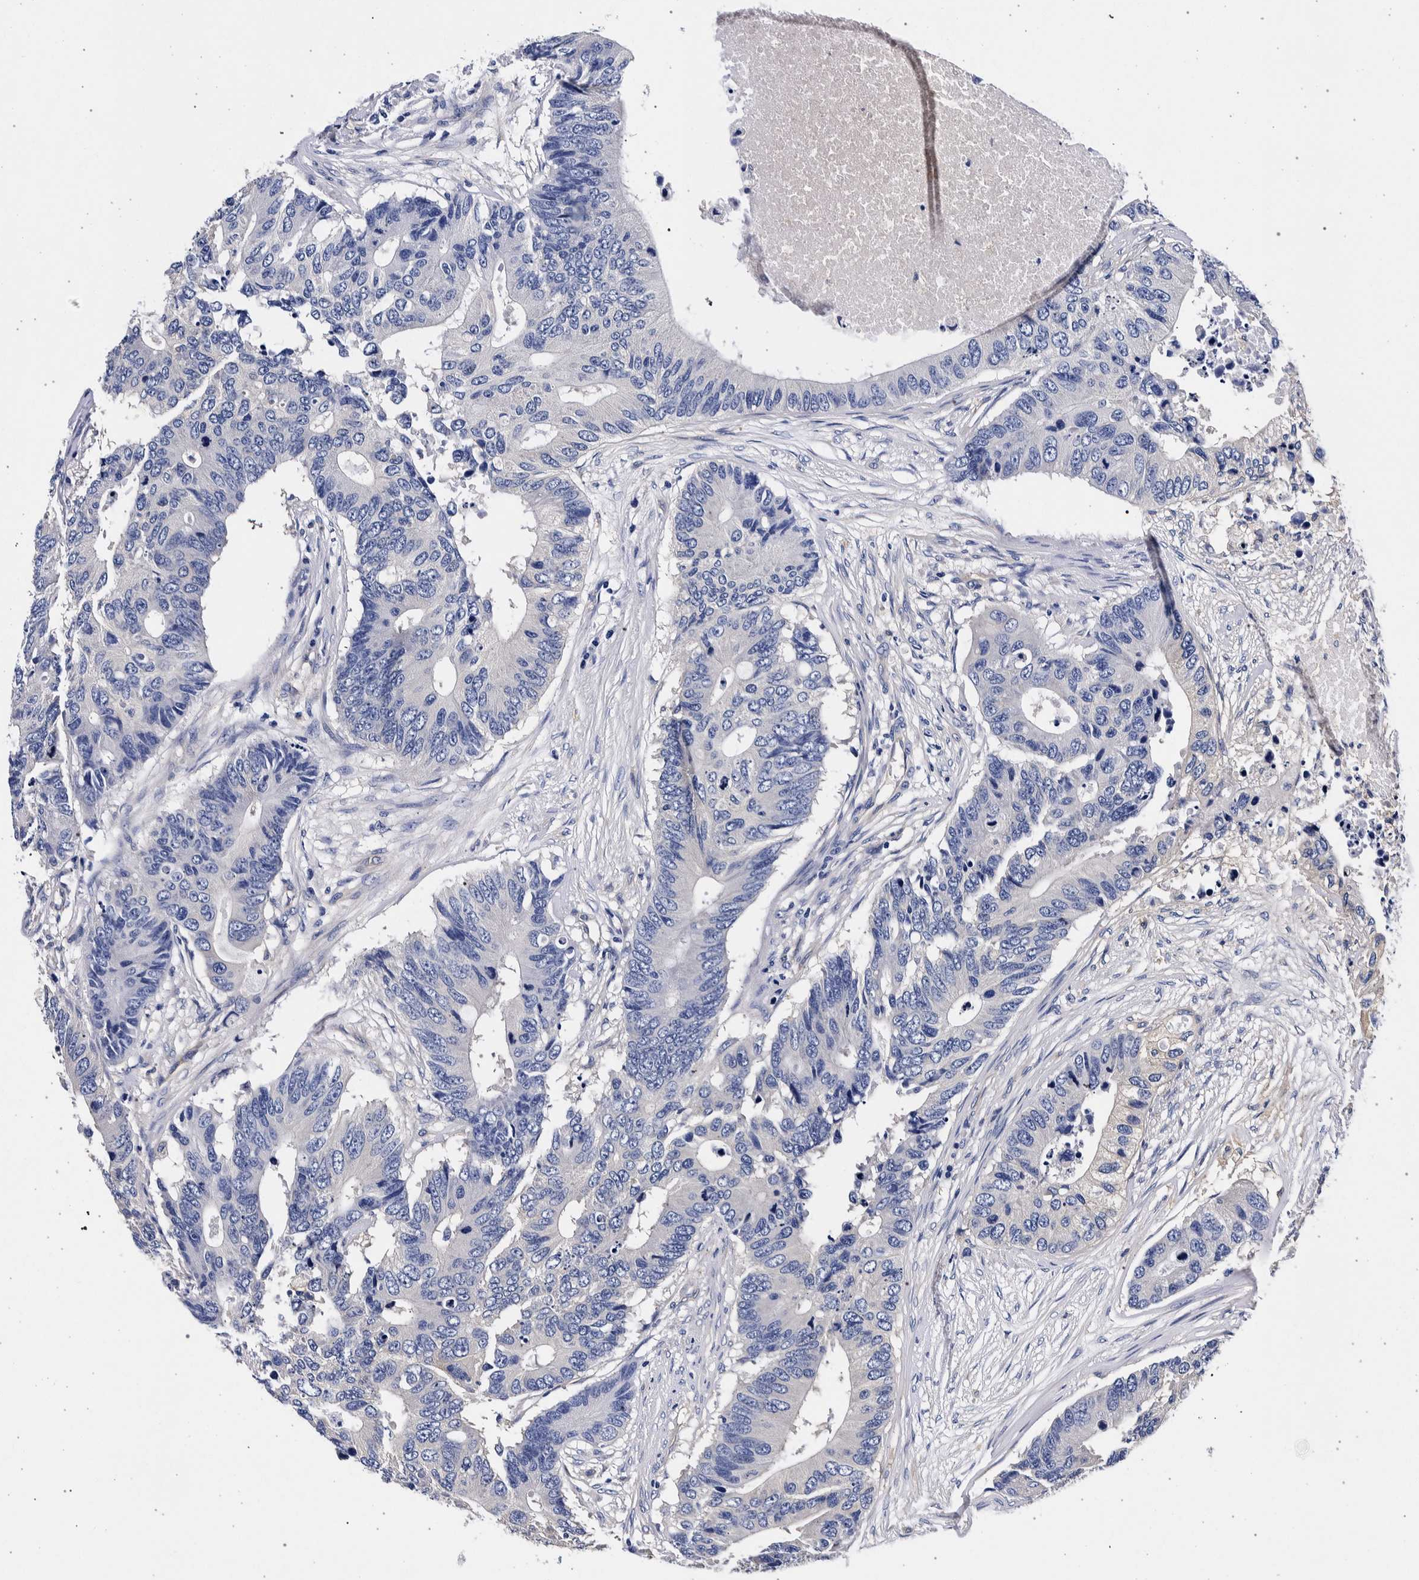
{"staining": {"intensity": "negative", "quantity": "none", "location": "none"}, "tissue": "colorectal cancer", "cell_type": "Tumor cells", "image_type": "cancer", "snomed": [{"axis": "morphology", "description": "Adenocarcinoma, NOS"}, {"axis": "topography", "description": "Colon"}], "caption": "Tumor cells are negative for protein expression in human adenocarcinoma (colorectal). (DAB (3,3'-diaminobenzidine) immunohistochemistry (IHC) visualized using brightfield microscopy, high magnification).", "gene": "NIBAN2", "patient": {"sex": "male", "age": 71}}